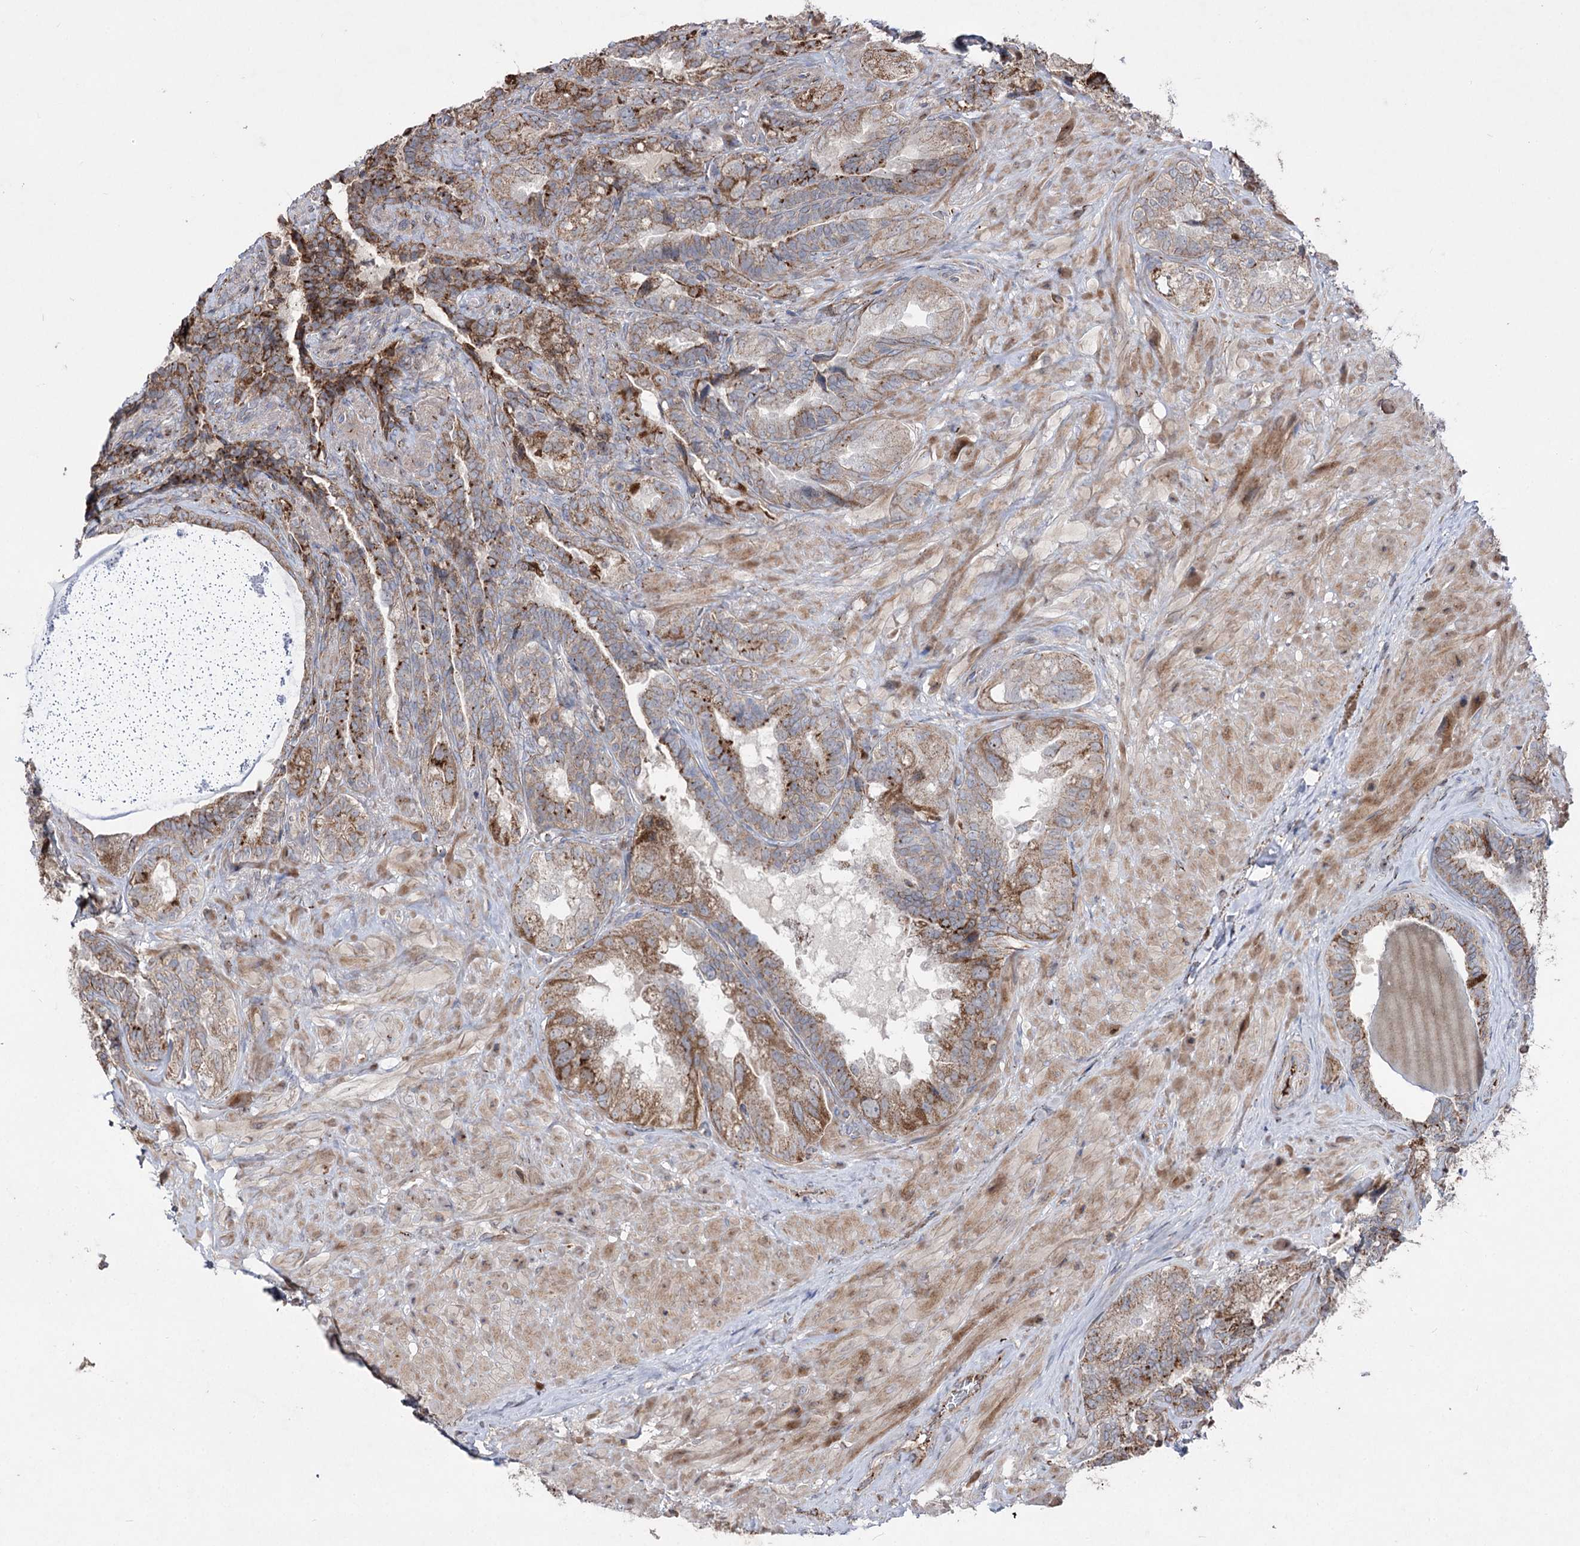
{"staining": {"intensity": "moderate", "quantity": ">75%", "location": "cytoplasmic/membranous"}, "tissue": "seminal vesicle", "cell_type": "Glandular cells", "image_type": "normal", "snomed": [{"axis": "morphology", "description": "Normal tissue, NOS"}, {"axis": "topography", "description": "Prostate and seminal vesicle, NOS"}, {"axis": "topography", "description": "Prostate"}, {"axis": "topography", "description": "Seminal veicle"}], "caption": "About >75% of glandular cells in unremarkable human seminal vesicle exhibit moderate cytoplasmic/membranous protein expression as visualized by brown immunohistochemical staining.", "gene": "ARHGAP20", "patient": {"sex": "male", "age": 67}}